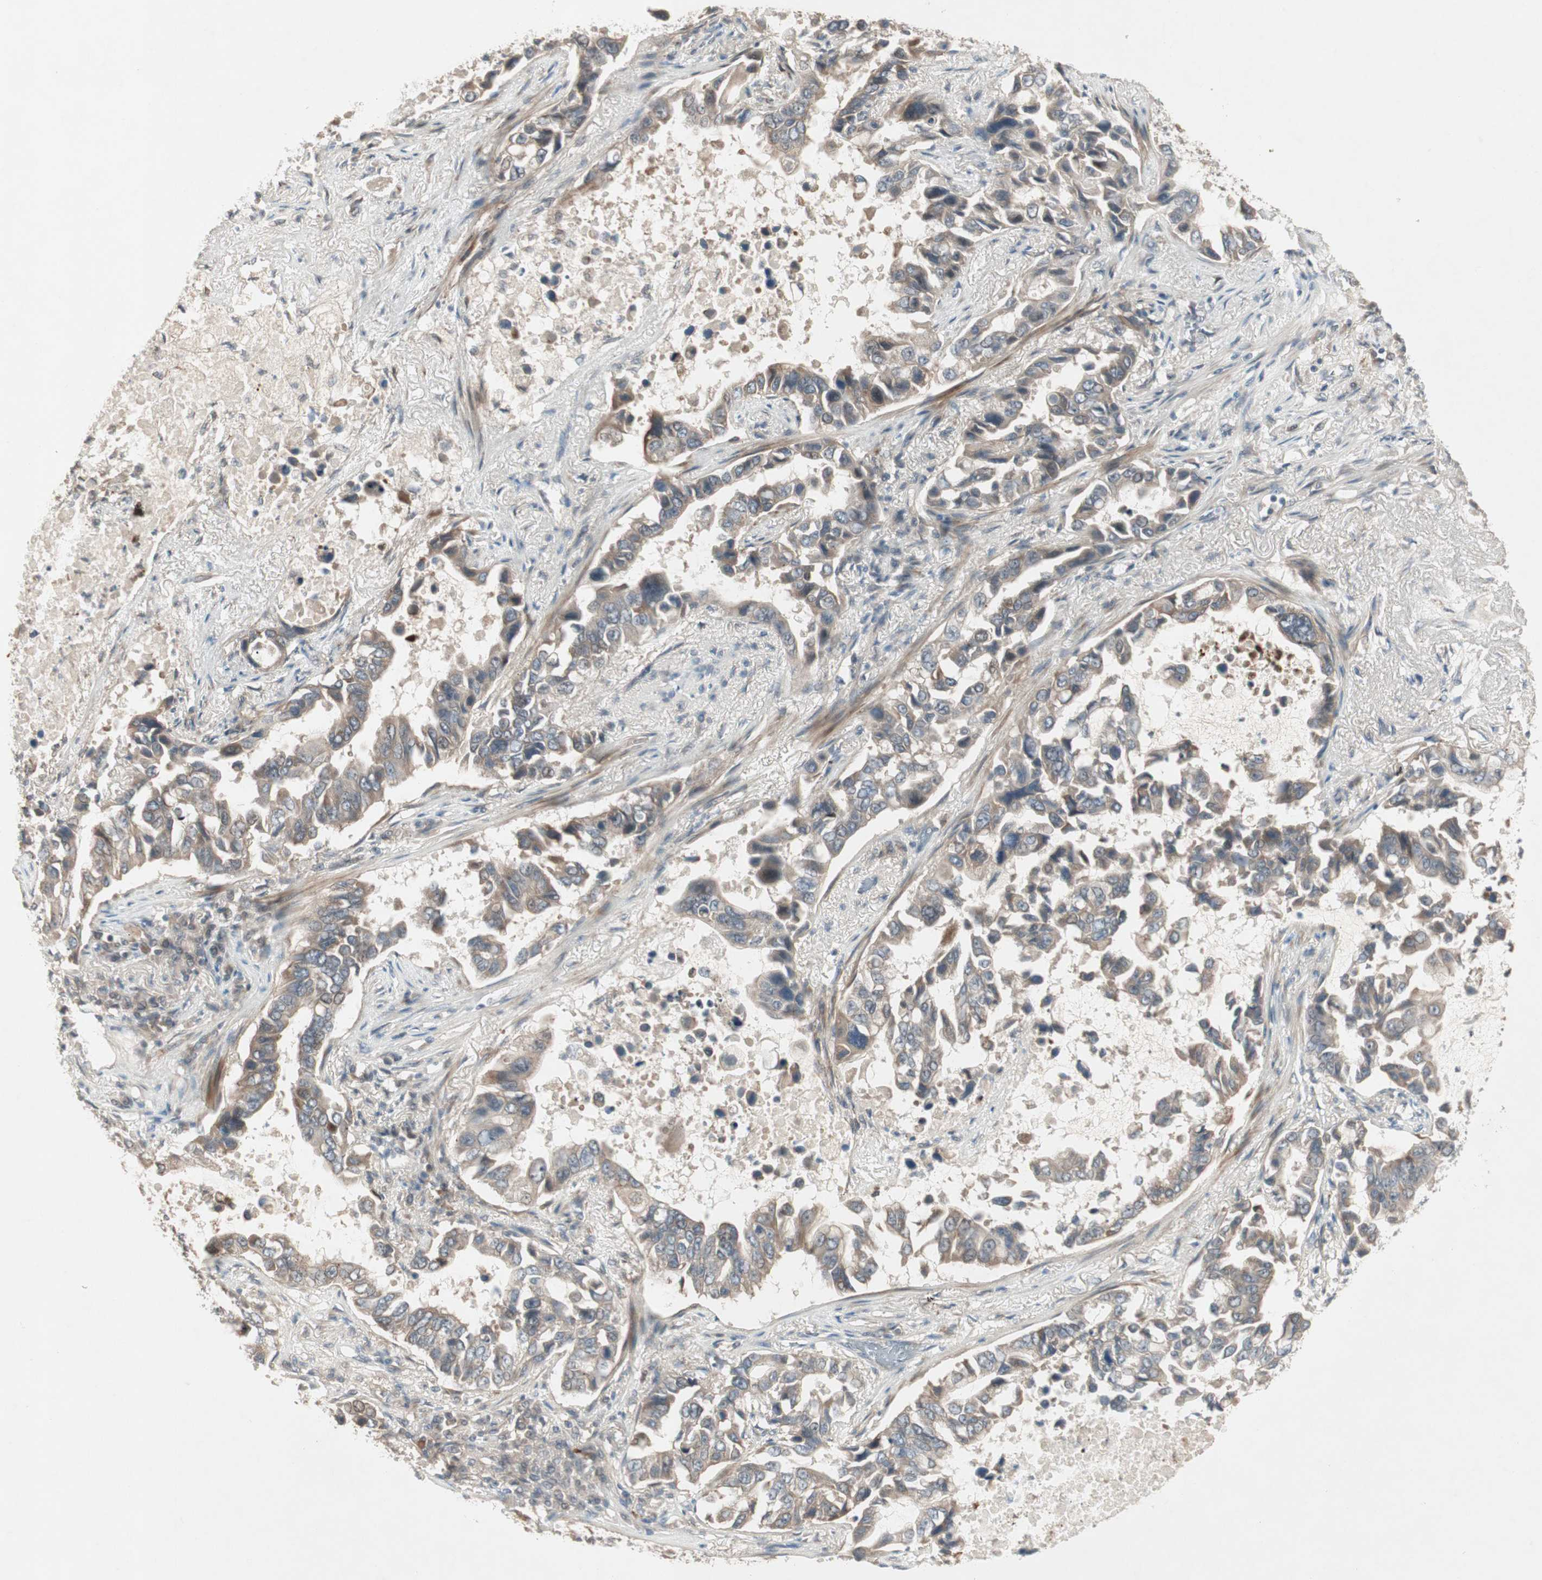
{"staining": {"intensity": "weak", "quantity": ">75%", "location": "cytoplasmic/membranous"}, "tissue": "lung cancer", "cell_type": "Tumor cells", "image_type": "cancer", "snomed": [{"axis": "morphology", "description": "Adenocarcinoma, NOS"}, {"axis": "topography", "description": "Lung"}], "caption": "Human lung cancer stained with a protein marker exhibits weak staining in tumor cells.", "gene": "PGBD1", "patient": {"sex": "male", "age": 64}}